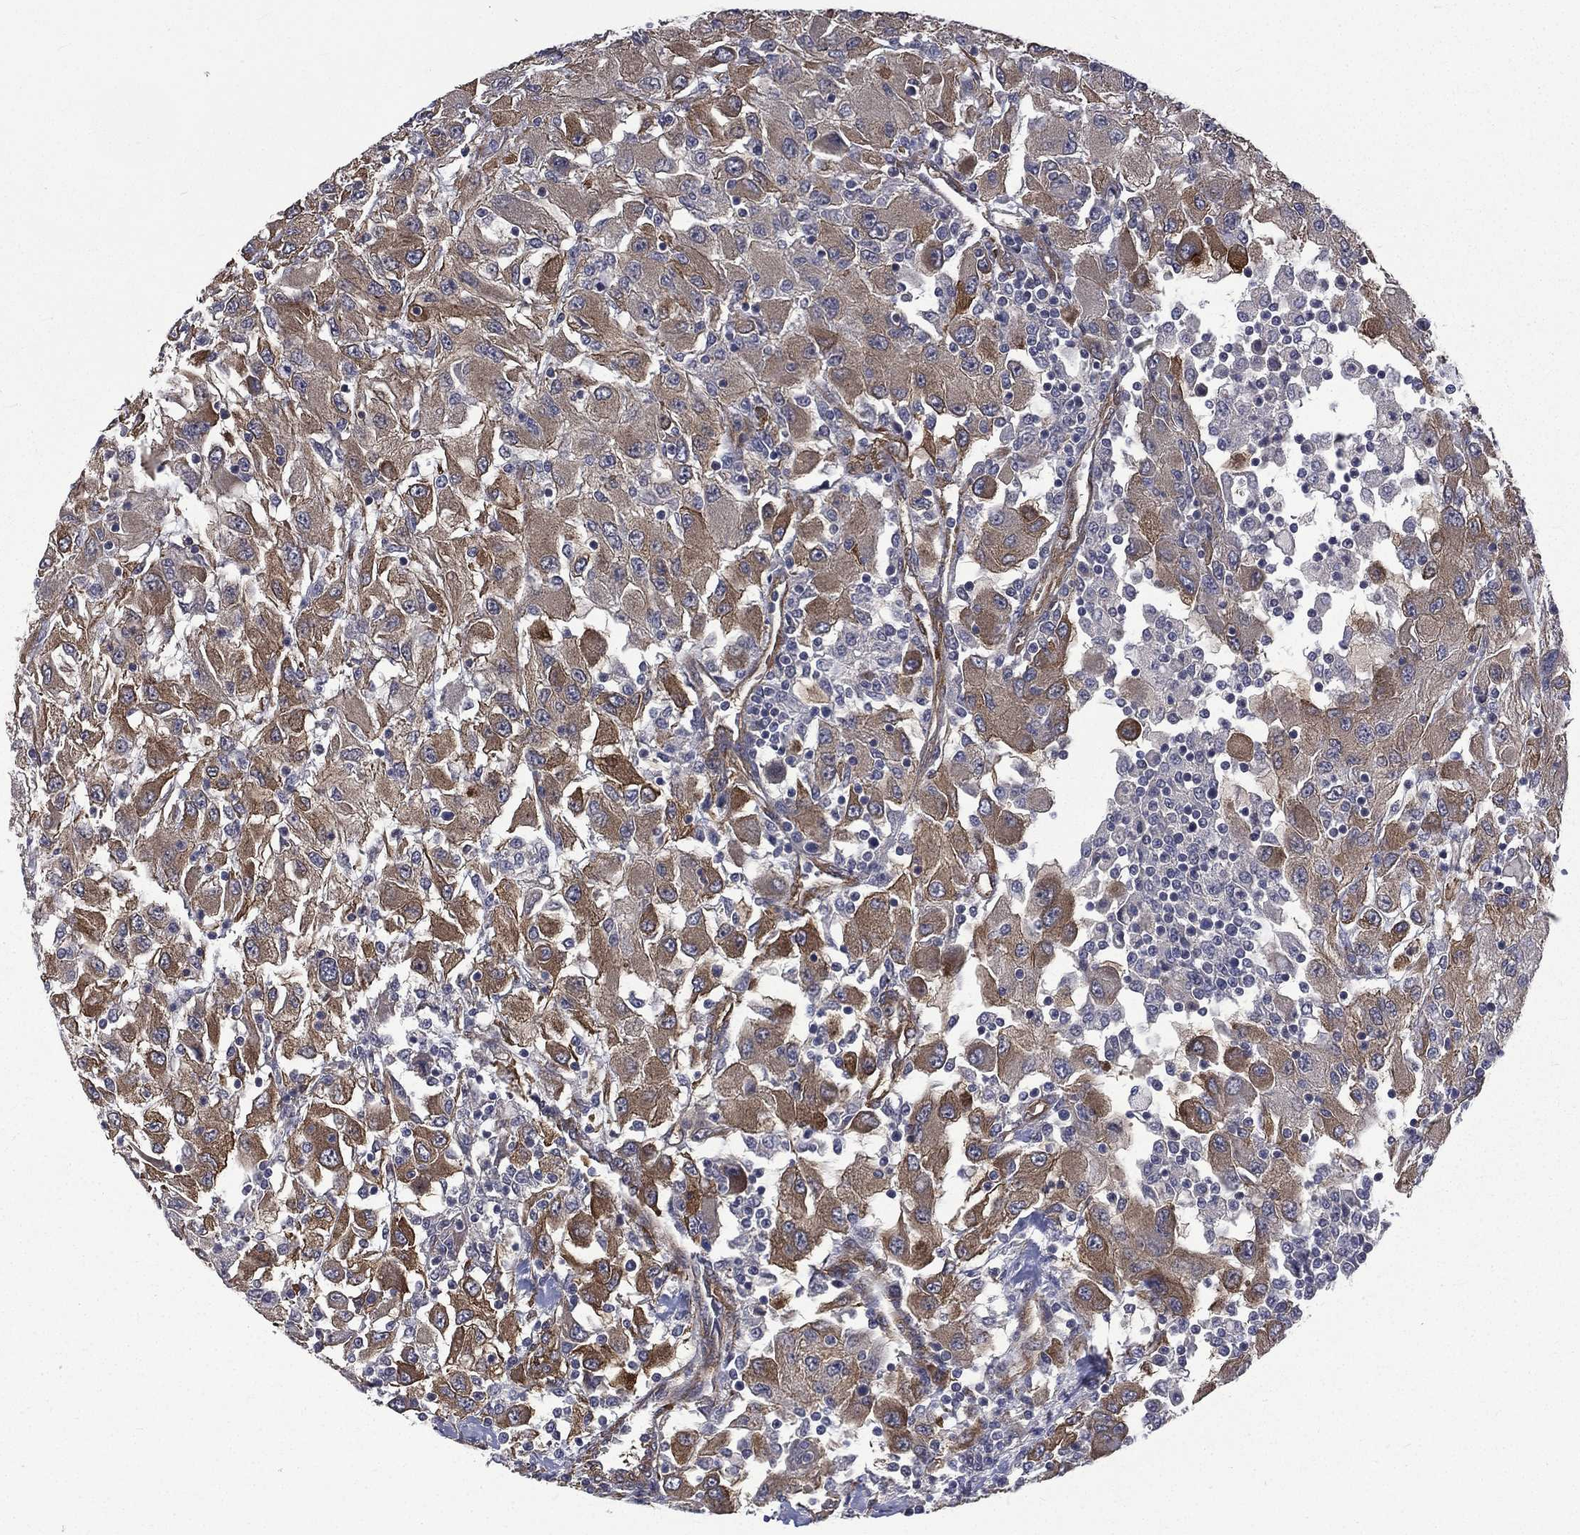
{"staining": {"intensity": "moderate", "quantity": ">75%", "location": "cytoplasmic/membranous"}, "tissue": "renal cancer", "cell_type": "Tumor cells", "image_type": "cancer", "snomed": [{"axis": "morphology", "description": "Adenocarcinoma, NOS"}, {"axis": "topography", "description": "Kidney"}], "caption": "DAB immunohistochemical staining of renal cancer exhibits moderate cytoplasmic/membranous protein positivity in about >75% of tumor cells.", "gene": "PPFIBP1", "patient": {"sex": "female", "age": 67}}